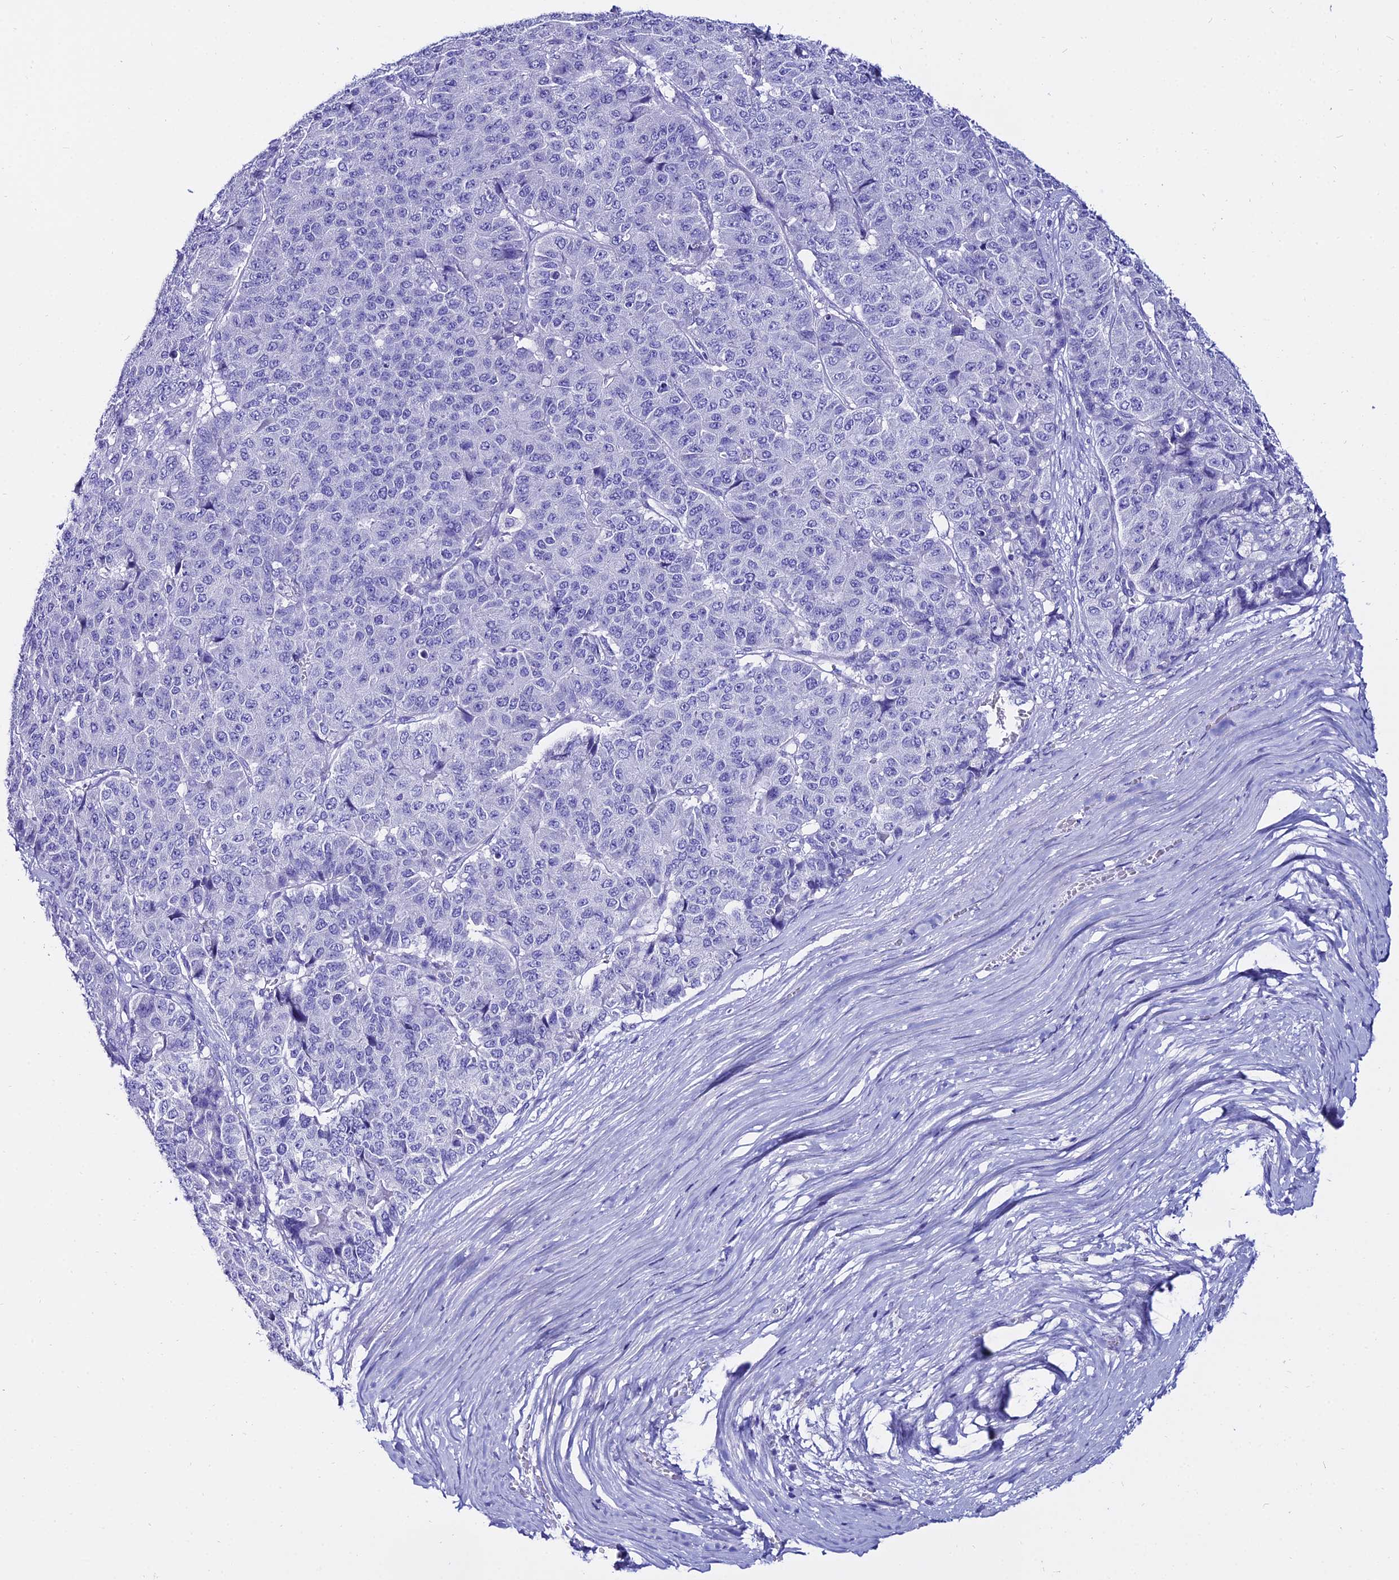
{"staining": {"intensity": "negative", "quantity": "none", "location": "none"}, "tissue": "pancreatic cancer", "cell_type": "Tumor cells", "image_type": "cancer", "snomed": [{"axis": "morphology", "description": "Adenocarcinoma, NOS"}, {"axis": "topography", "description": "Pancreas"}], "caption": "The micrograph exhibits no significant staining in tumor cells of pancreatic cancer (adenocarcinoma).", "gene": "OR4D5", "patient": {"sex": "male", "age": 50}}